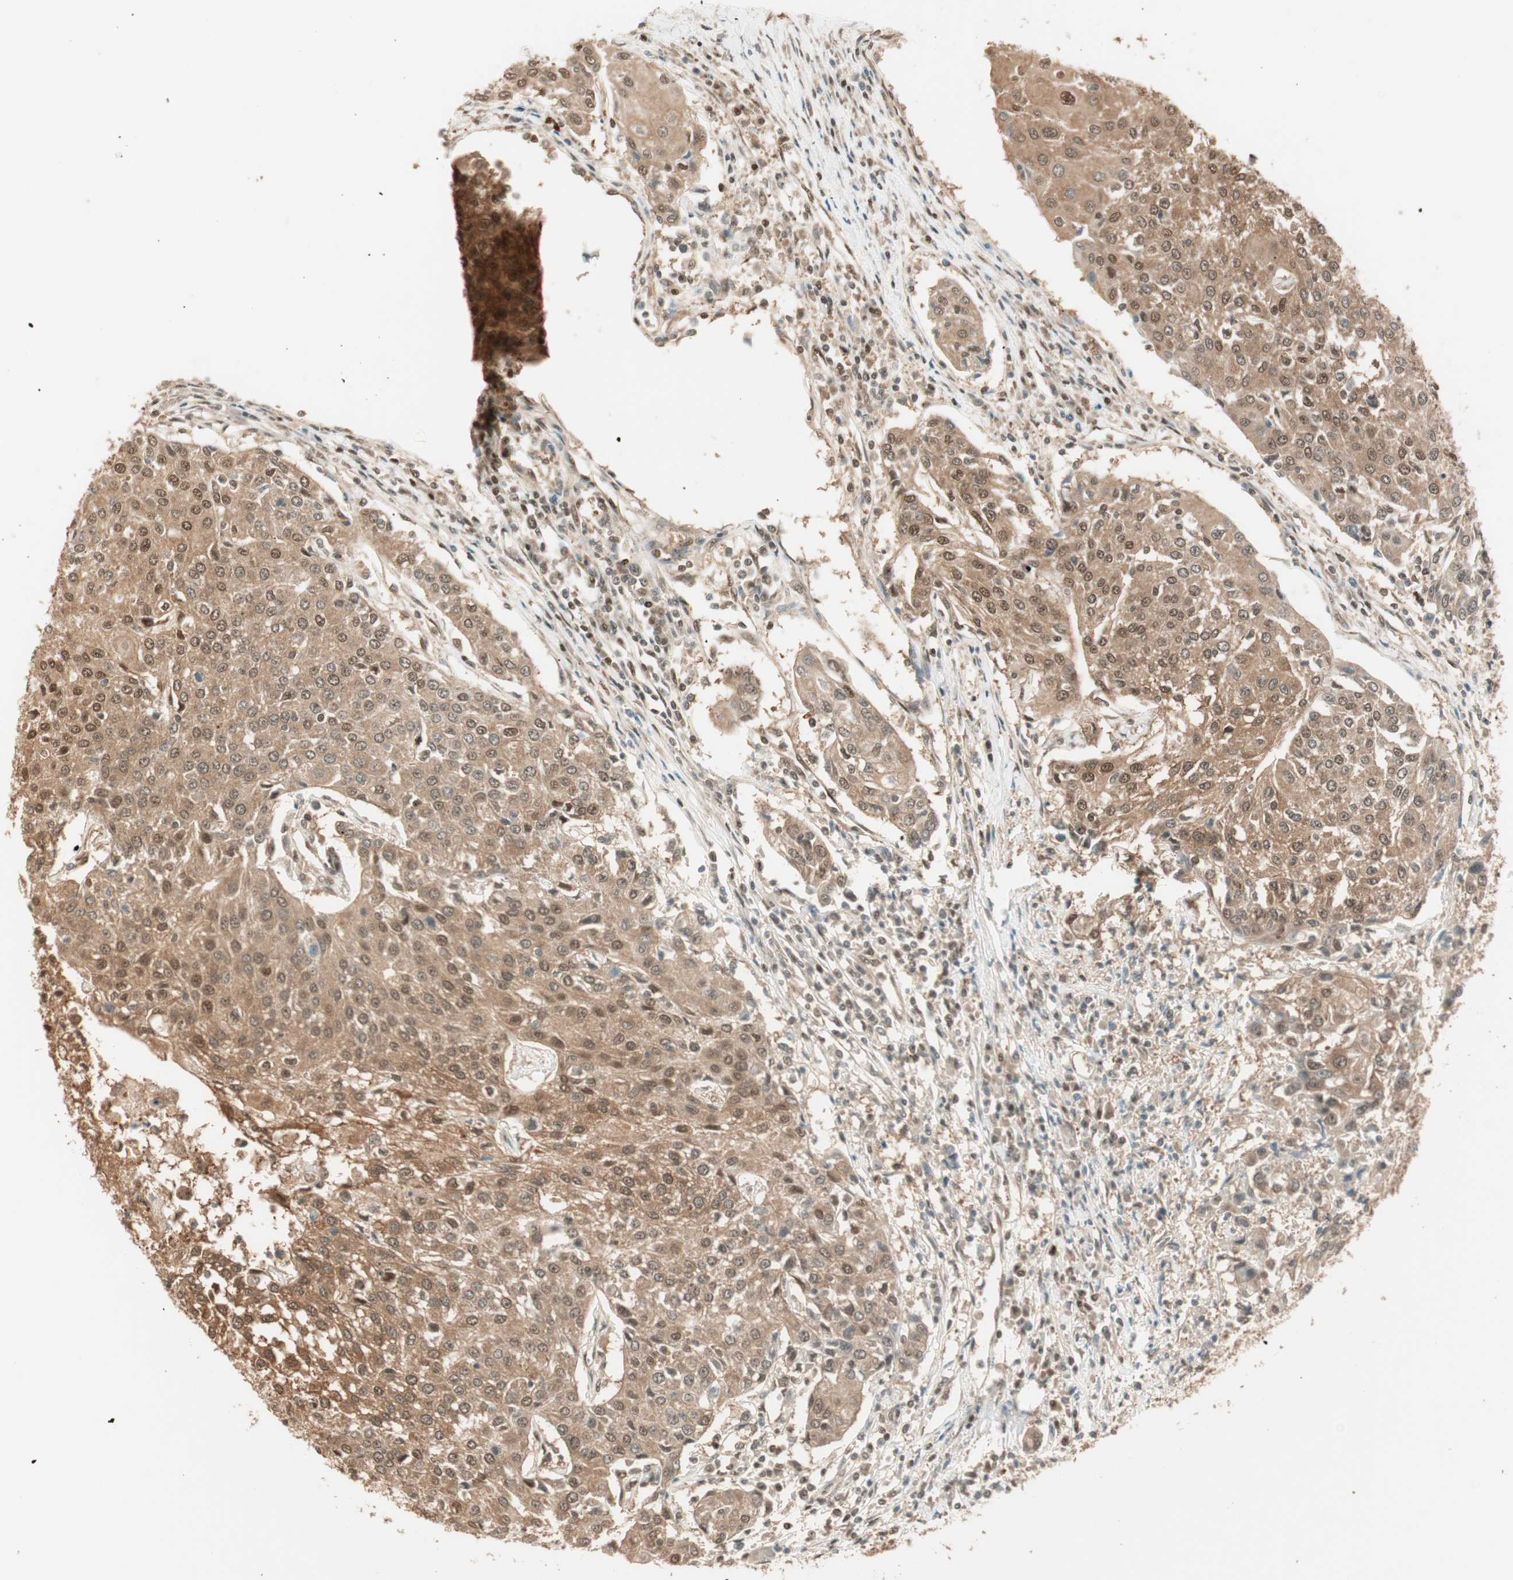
{"staining": {"intensity": "moderate", "quantity": ">75%", "location": "cytoplasmic/membranous,nuclear"}, "tissue": "urothelial cancer", "cell_type": "Tumor cells", "image_type": "cancer", "snomed": [{"axis": "morphology", "description": "Urothelial carcinoma, High grade"}, {"axis": "topography", "description": "Urinary bladder"}], "caption": "Approximately >75% of tumor cells in human urothelial carcinoma (high-grade) display moderate cytoplasmic/membranous and nuclear protein positivity as visualized by brown immunohistochemical staining.", "gene": "ZNF443", "patient": {"sex": "female", "age": 85}}